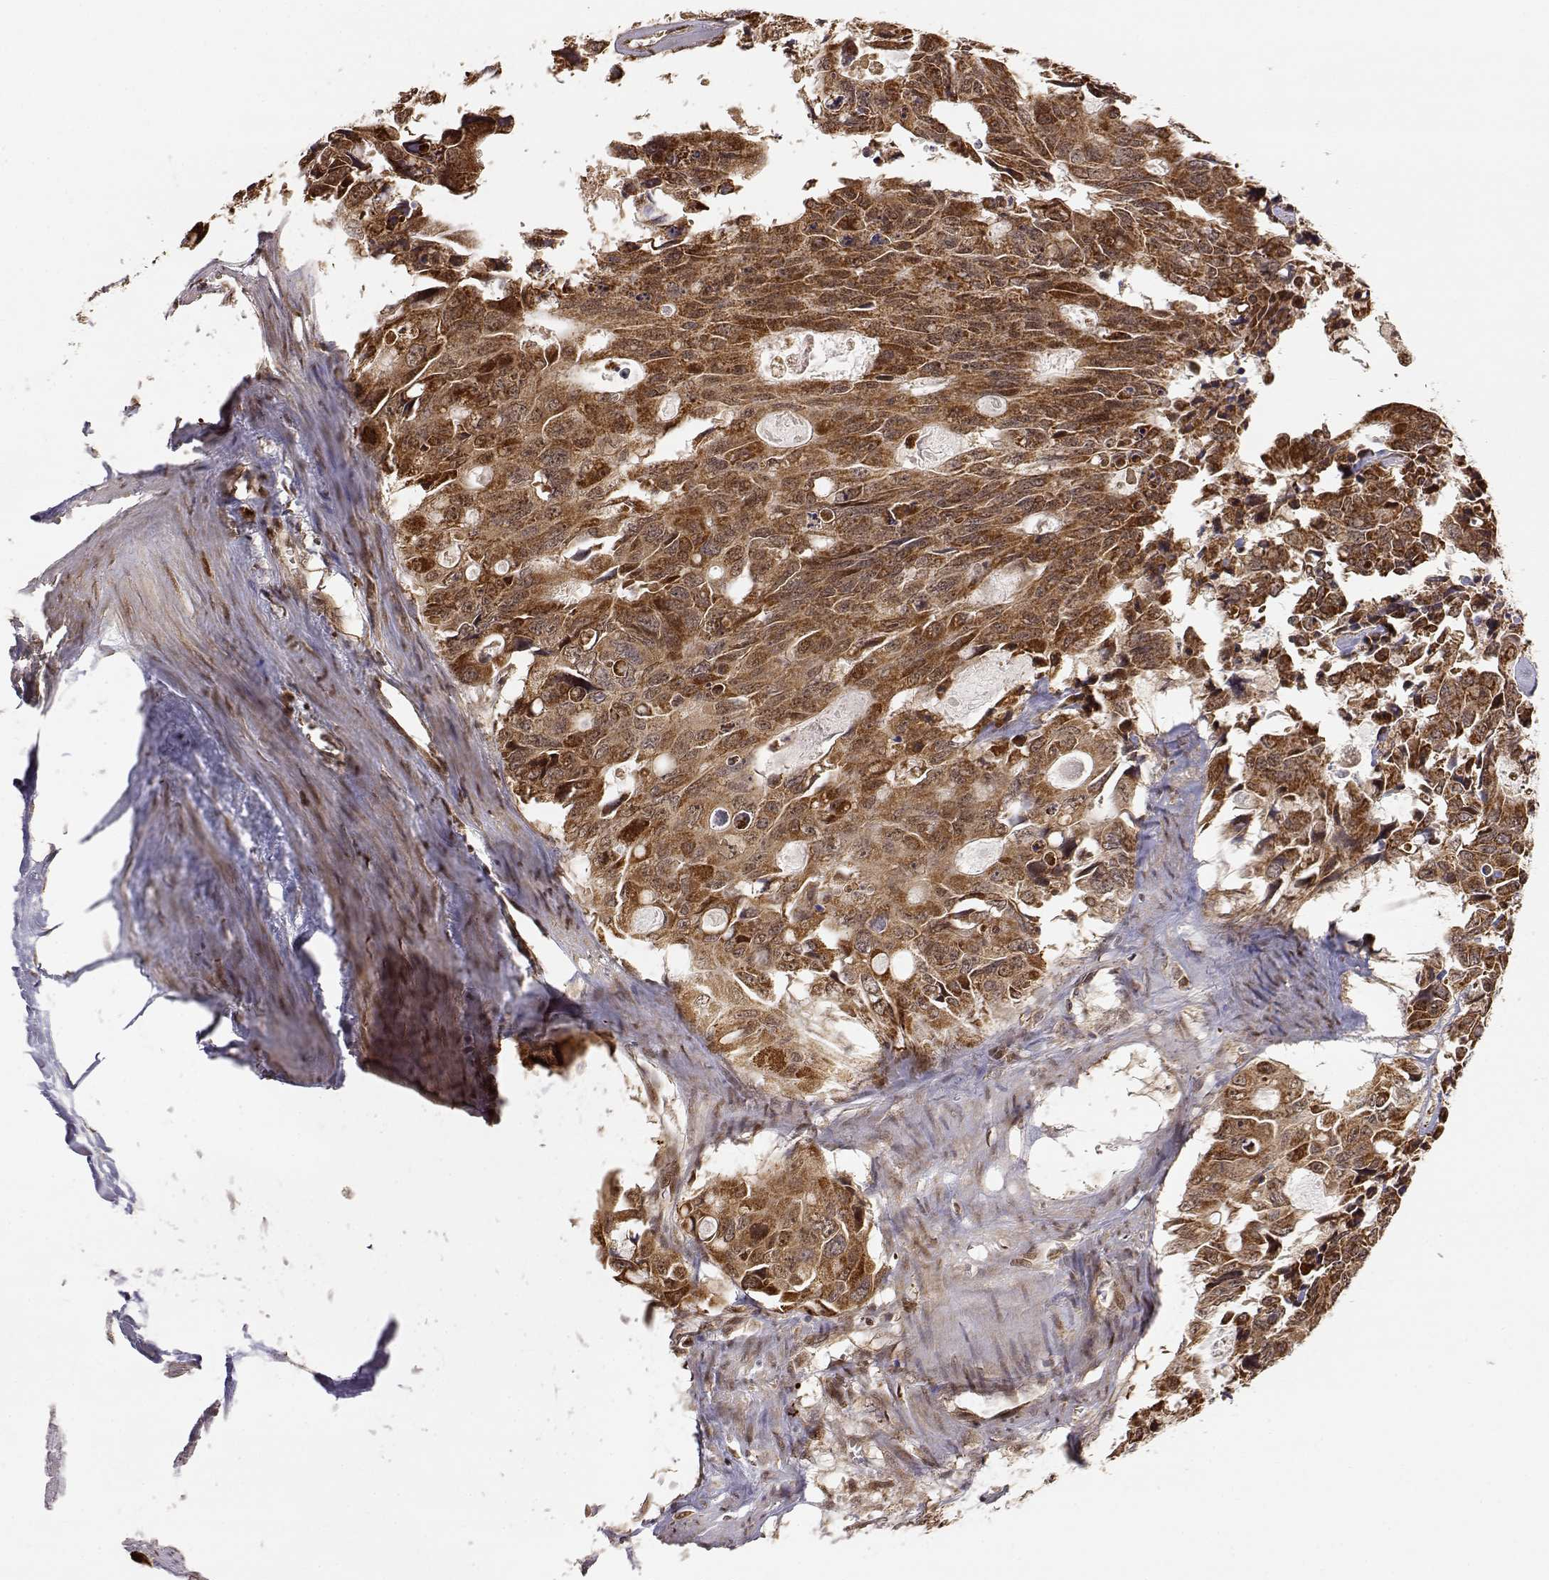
{"staining": {"intensity": "moderate", "quantity": ">75%", "location": "cytoplasmic/membranous"}, "tissue": "colorectal cancer", "cell_type": "Tumor cells", "image_type": "cancer", "snomed": [{"axis": "morphology", "description": "Adenocarcinoma, NOS"}, {"axis": "topography", "description": "Rectum"}], "caption": "Immunohistochemical staining of human colorectal cancer (adenocarcinoma) shows medium levels of moderate cytoplasmic/membranous expression in about >75% of tumor cells.", "gene": "BRCA1", "patient": {"sex": "male", "age": 76}}